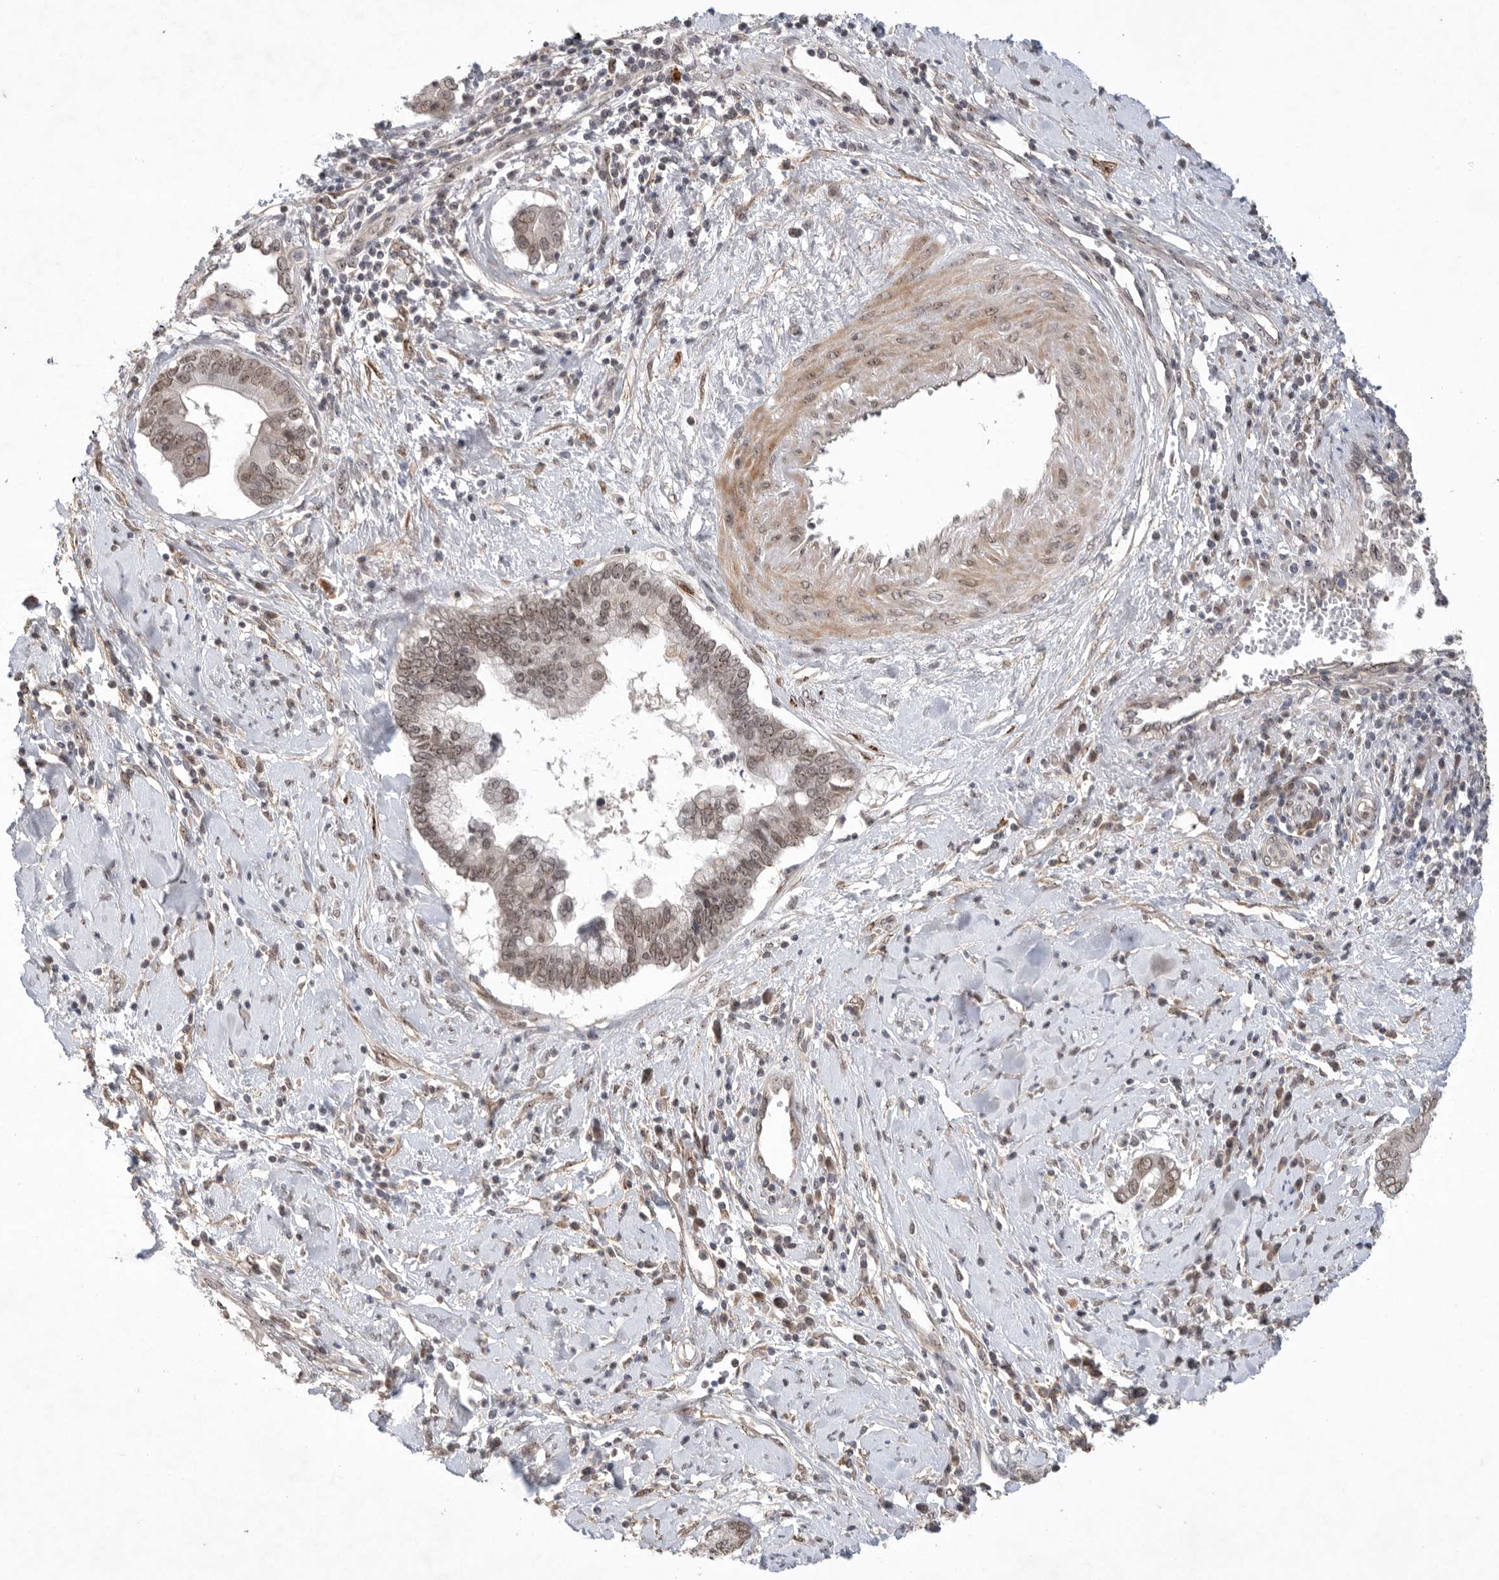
{"staining": {"intensity": "moderate", "quantity": ">75%", "location": "cytoplasmic/membranous,nuclear"}, "tissue": "cervical cancer", "cell_type": "Tumor cells", "image_type": "cancer", "snomed": [{"axis": "morphology", "description": "Adenocarcinoma, NOS"}, {"axis": "topography", "description": "Cervix"}], "caption": "Immunohistochemistry of human cervical cancer displays medium levels of moderate cytoplasmic/membranous and nuclear expression in about >75% of tumor cells.", "gene": "LEMD3", "patient": {"sex": "female", "age": 44}}